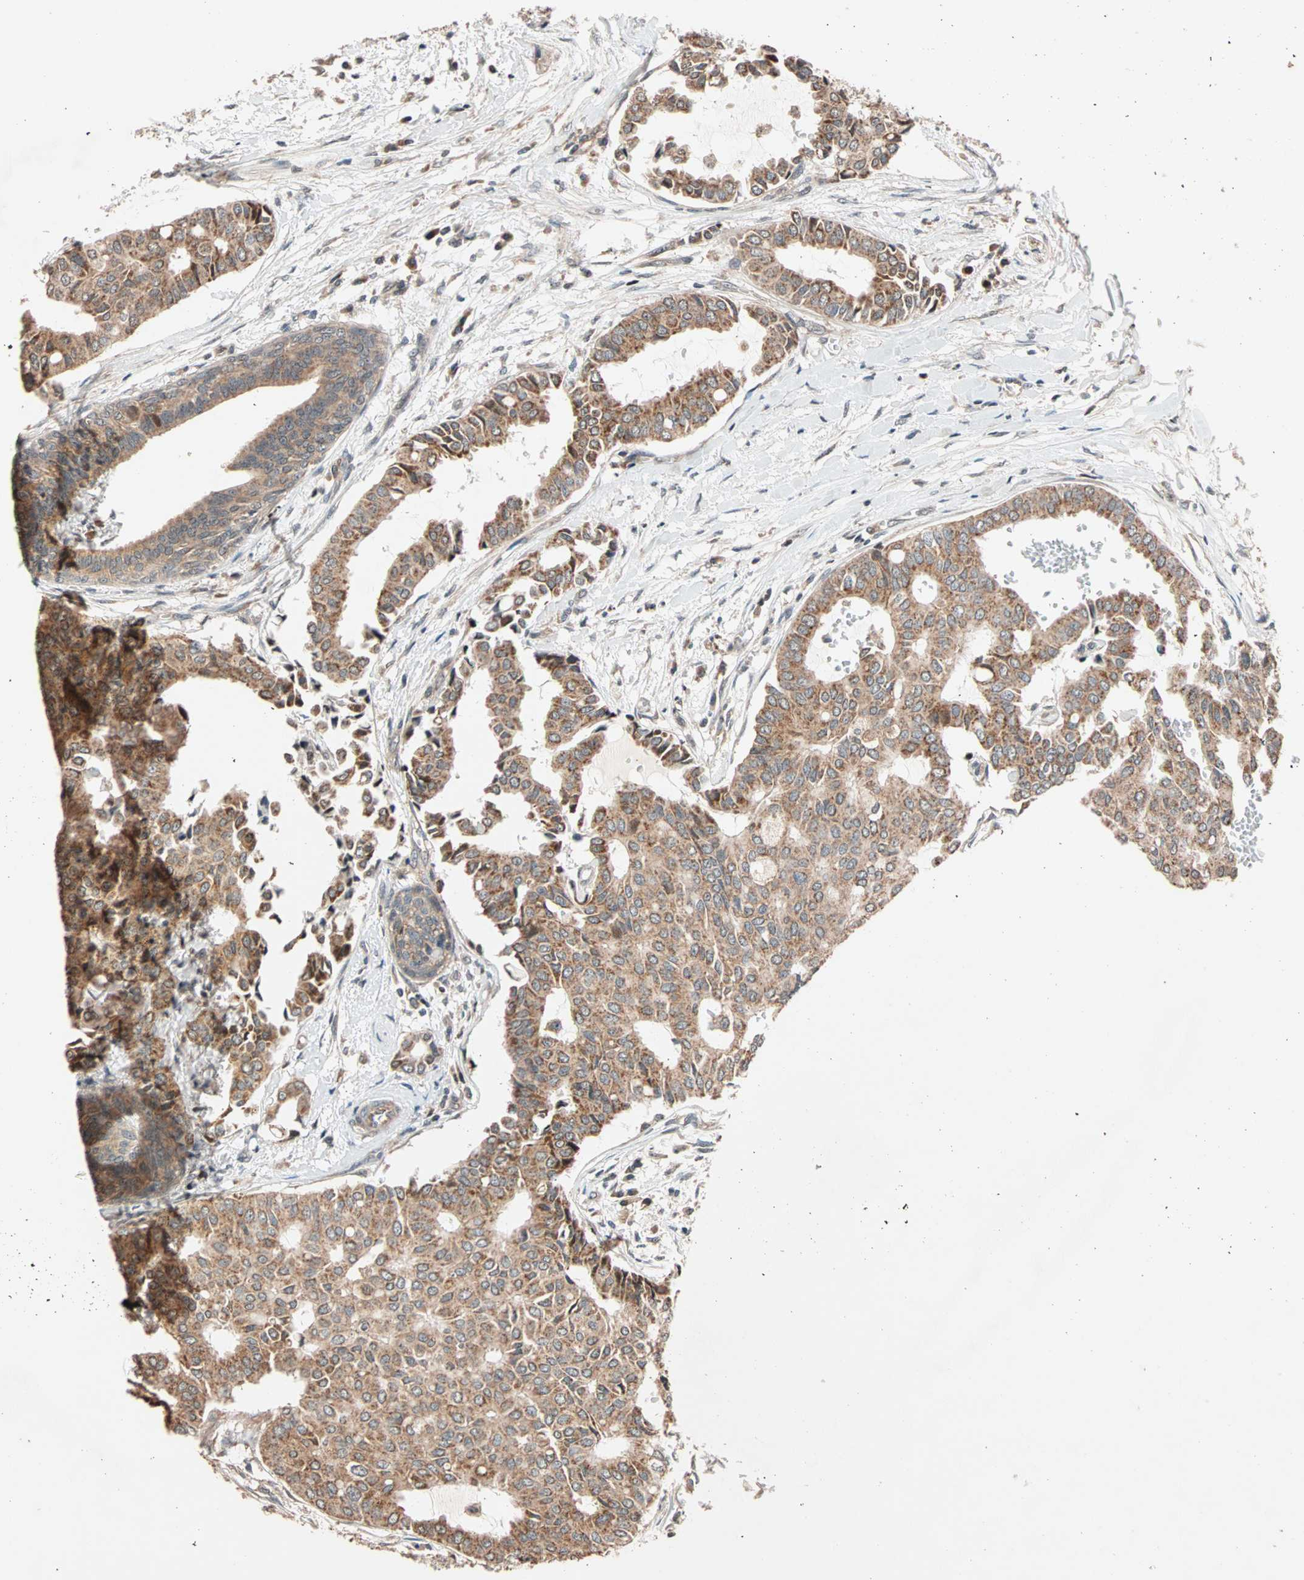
{"staining": {"intensity": "moderate", "quantity": ">75%", "location": "cytoplasmic/membranous"}, "tissue": "head and neck cancer", "cell_type": "Tumor cells", "image_type": "cancer", "snomed": [{"axis": "morphology", "description": "Adenocarcinoma, NOS"}, {"axis": "topography", "description": "Salivary gland"}, {"axis": "topography", "description": "Head-Neck"}], "caption": "Immunohistochemical staining of human head and neck adenocarcinoma shows moderate cytoplasmic/membranous protein expression in approximately >75% of tumor cells.", "gene": "HECW1", "patient": {"sex": "female", "age": 59}}